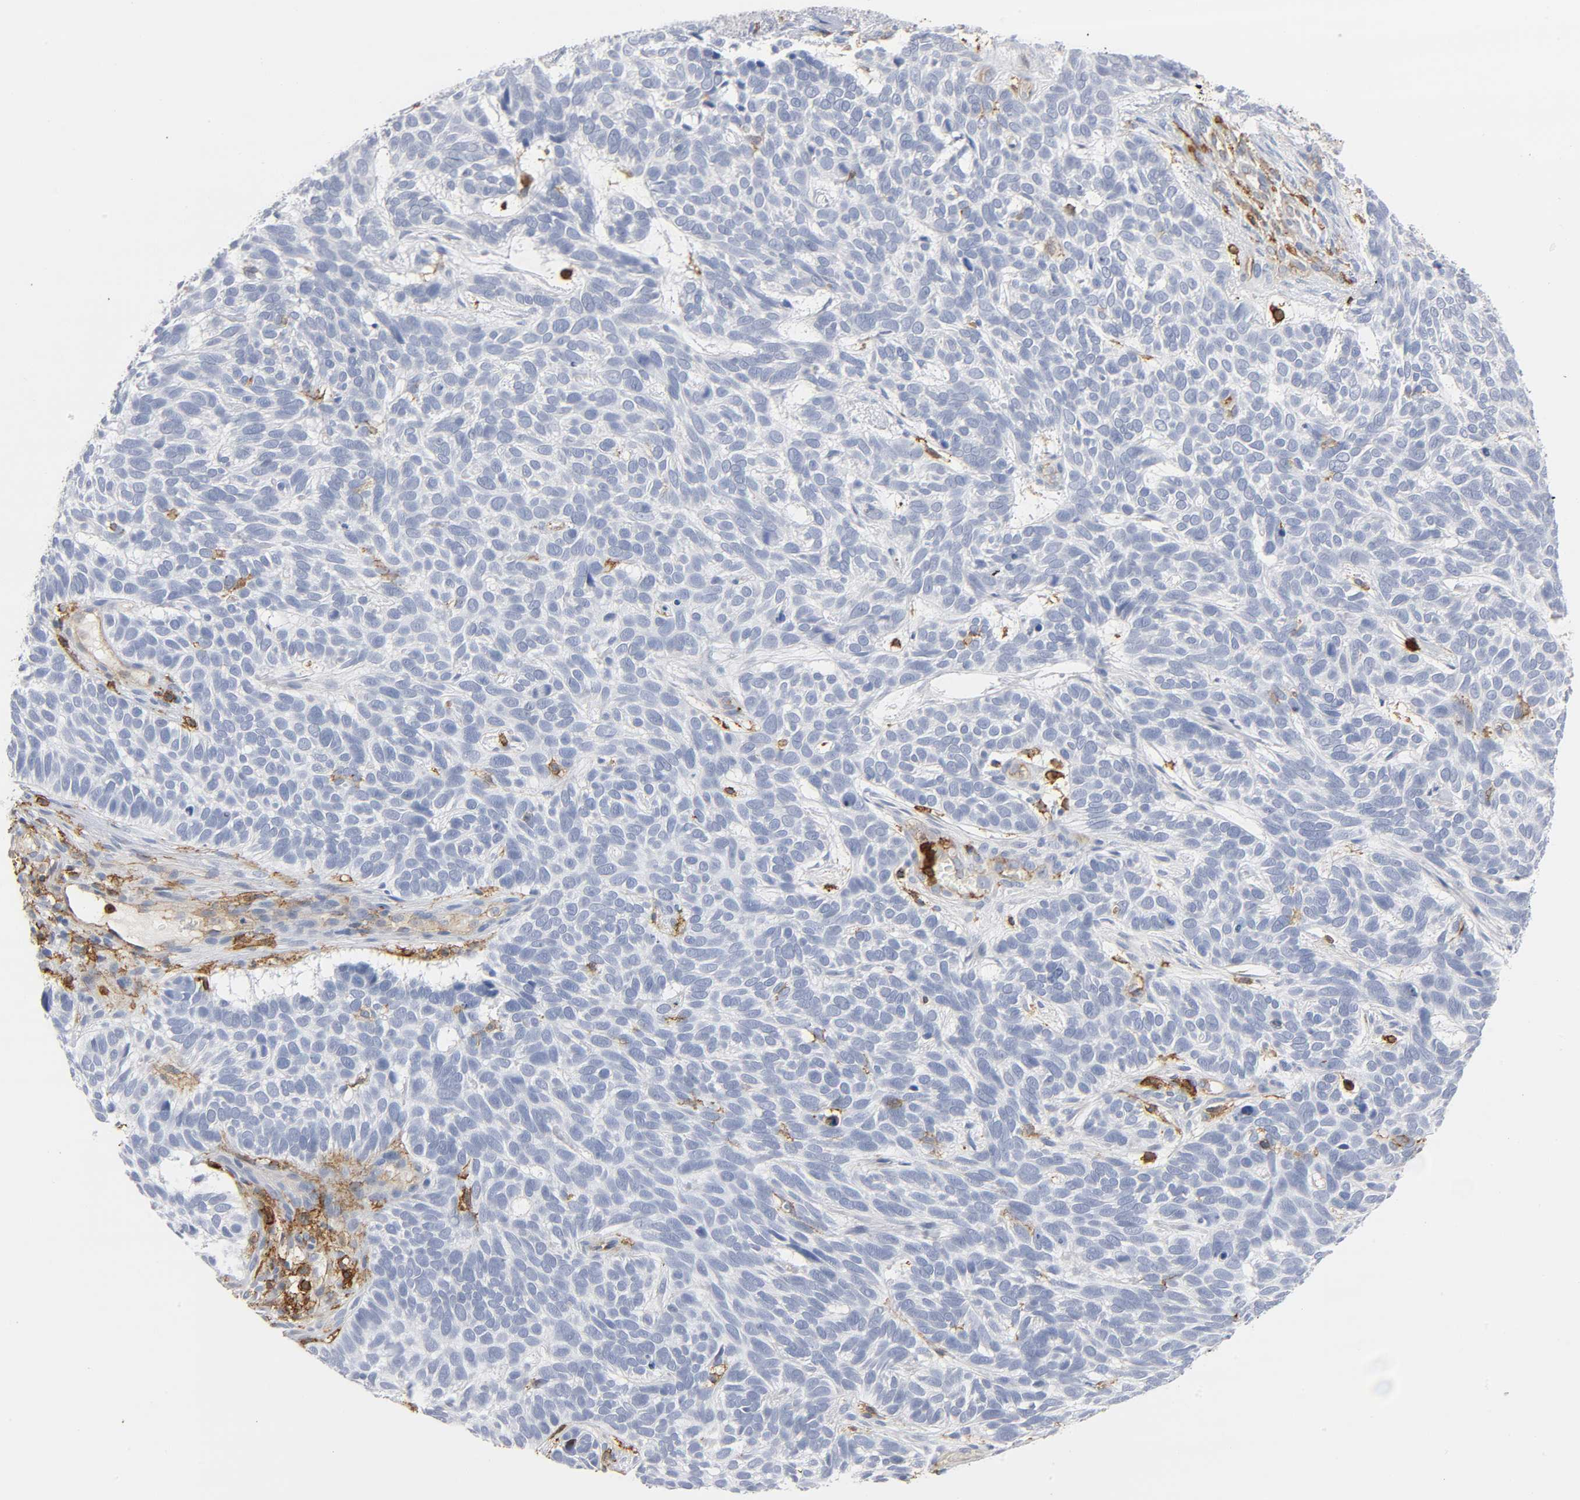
{"staining": {"intensity": "negative", "quantity": "none", "location": "none"}, "tissue": "skin cancer", "cell_type": "Tumor cells", "image_type": "cancer", "snomed": [{"axis": "morphology", "description": "Basal cell carcinoma"}, {"axis": "topography", "description": "Skin"}], "caption": "Immunohistochemistry (IHC) of skin cancer (basal cell carcinoma) demonstrates no staining in tumor cells.", "gene": "LYN", "patient": {"sex": "male", "age": 87}}